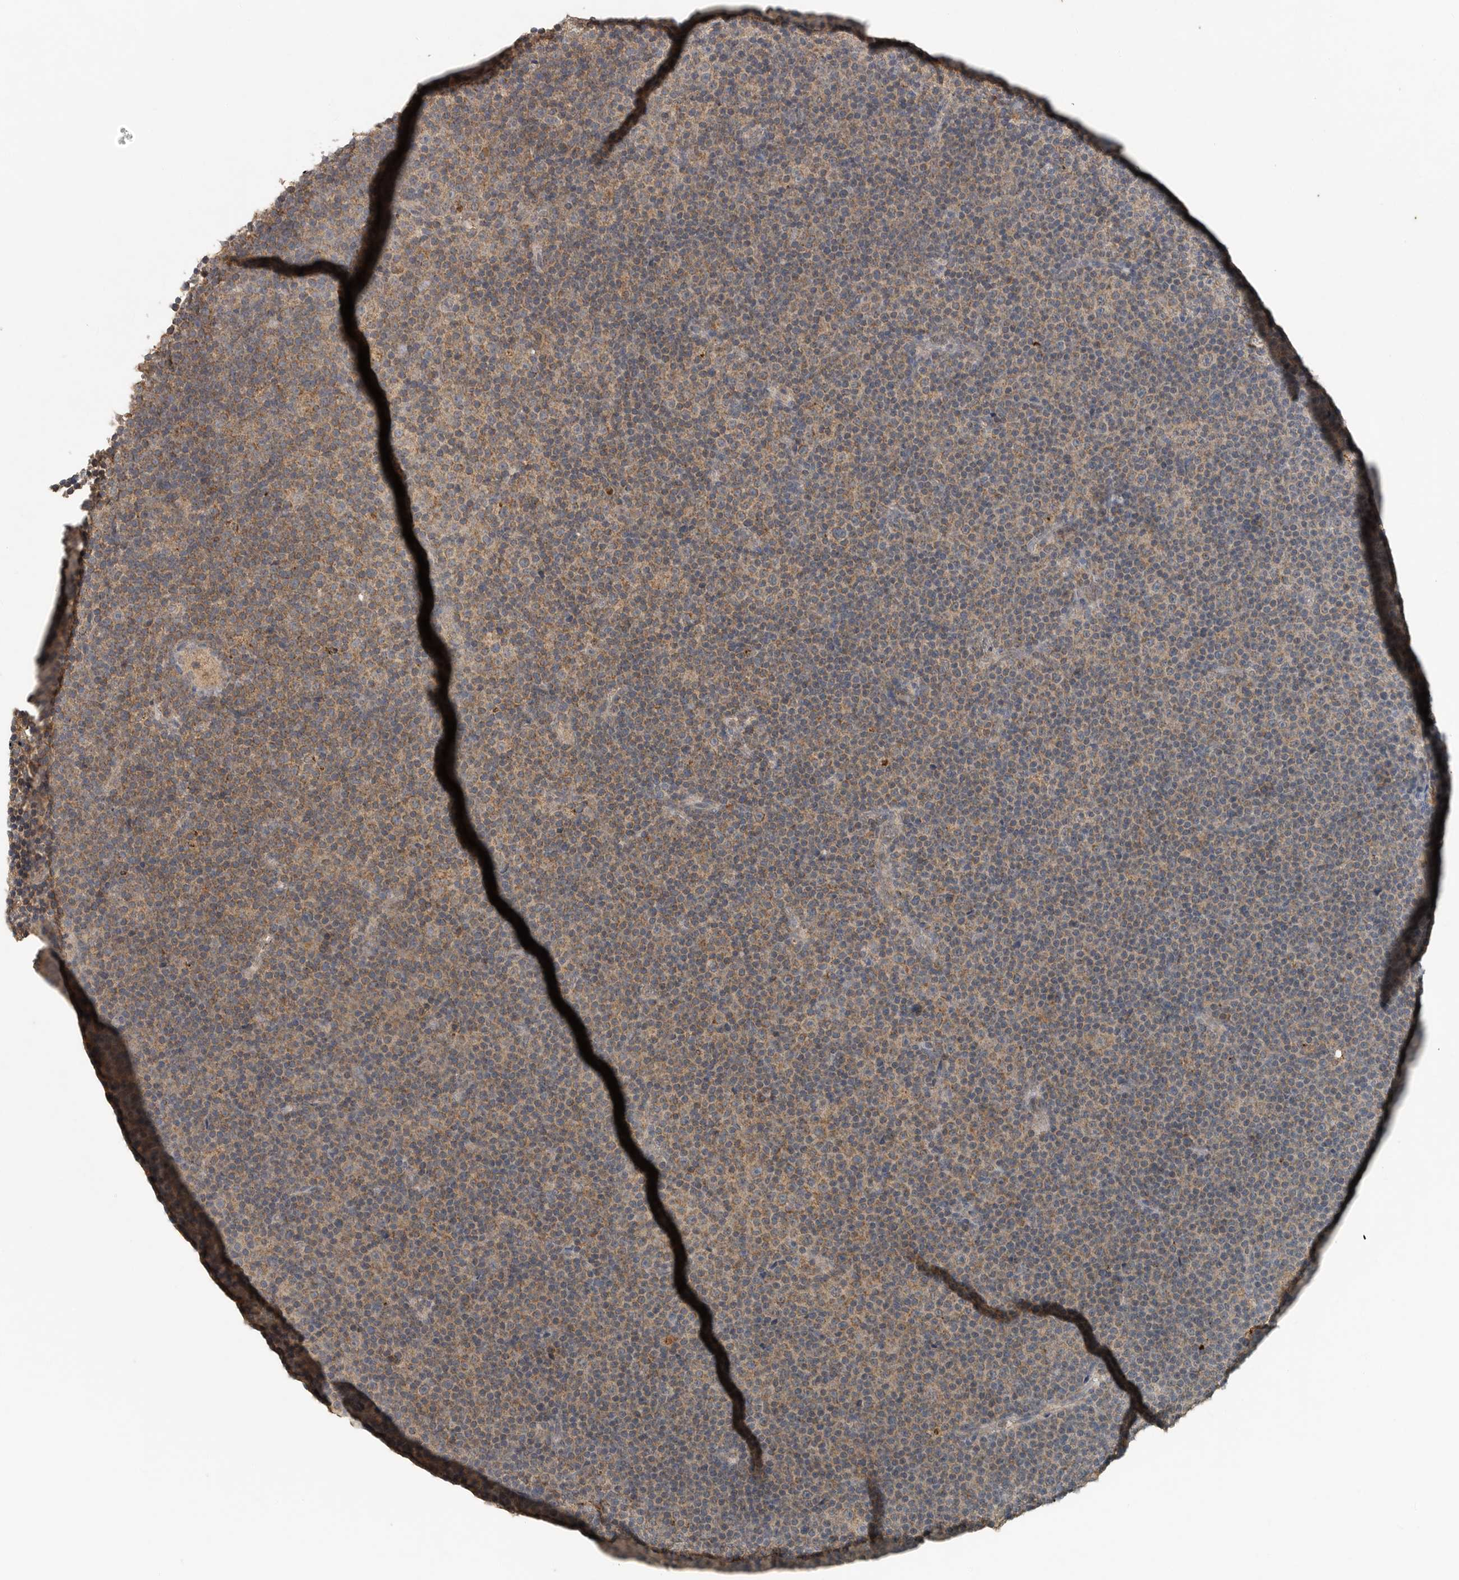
{"staining": {"intensity": "weak", "quantity": "25%-75%", "location": "cytoplasmic/membranous"}, "tissue": "lymphoma", "cell_type": "Tumor cells", "image_type": "cancer", "snomed": [{"axis": "morphology", "description": "Malignant lymphoma, non-Hodgkin's type, Low grade"}, {"axis": "topography", "description": "Lymph node"}], "caption": "Immunohistochemical staining of lymphoma reveals weak cytoplasmic/membranous protein positivity in about 25%-75% of tumor cells.", "gene": "IL6ST", "patient": {"sex": "female", "age": 67}}